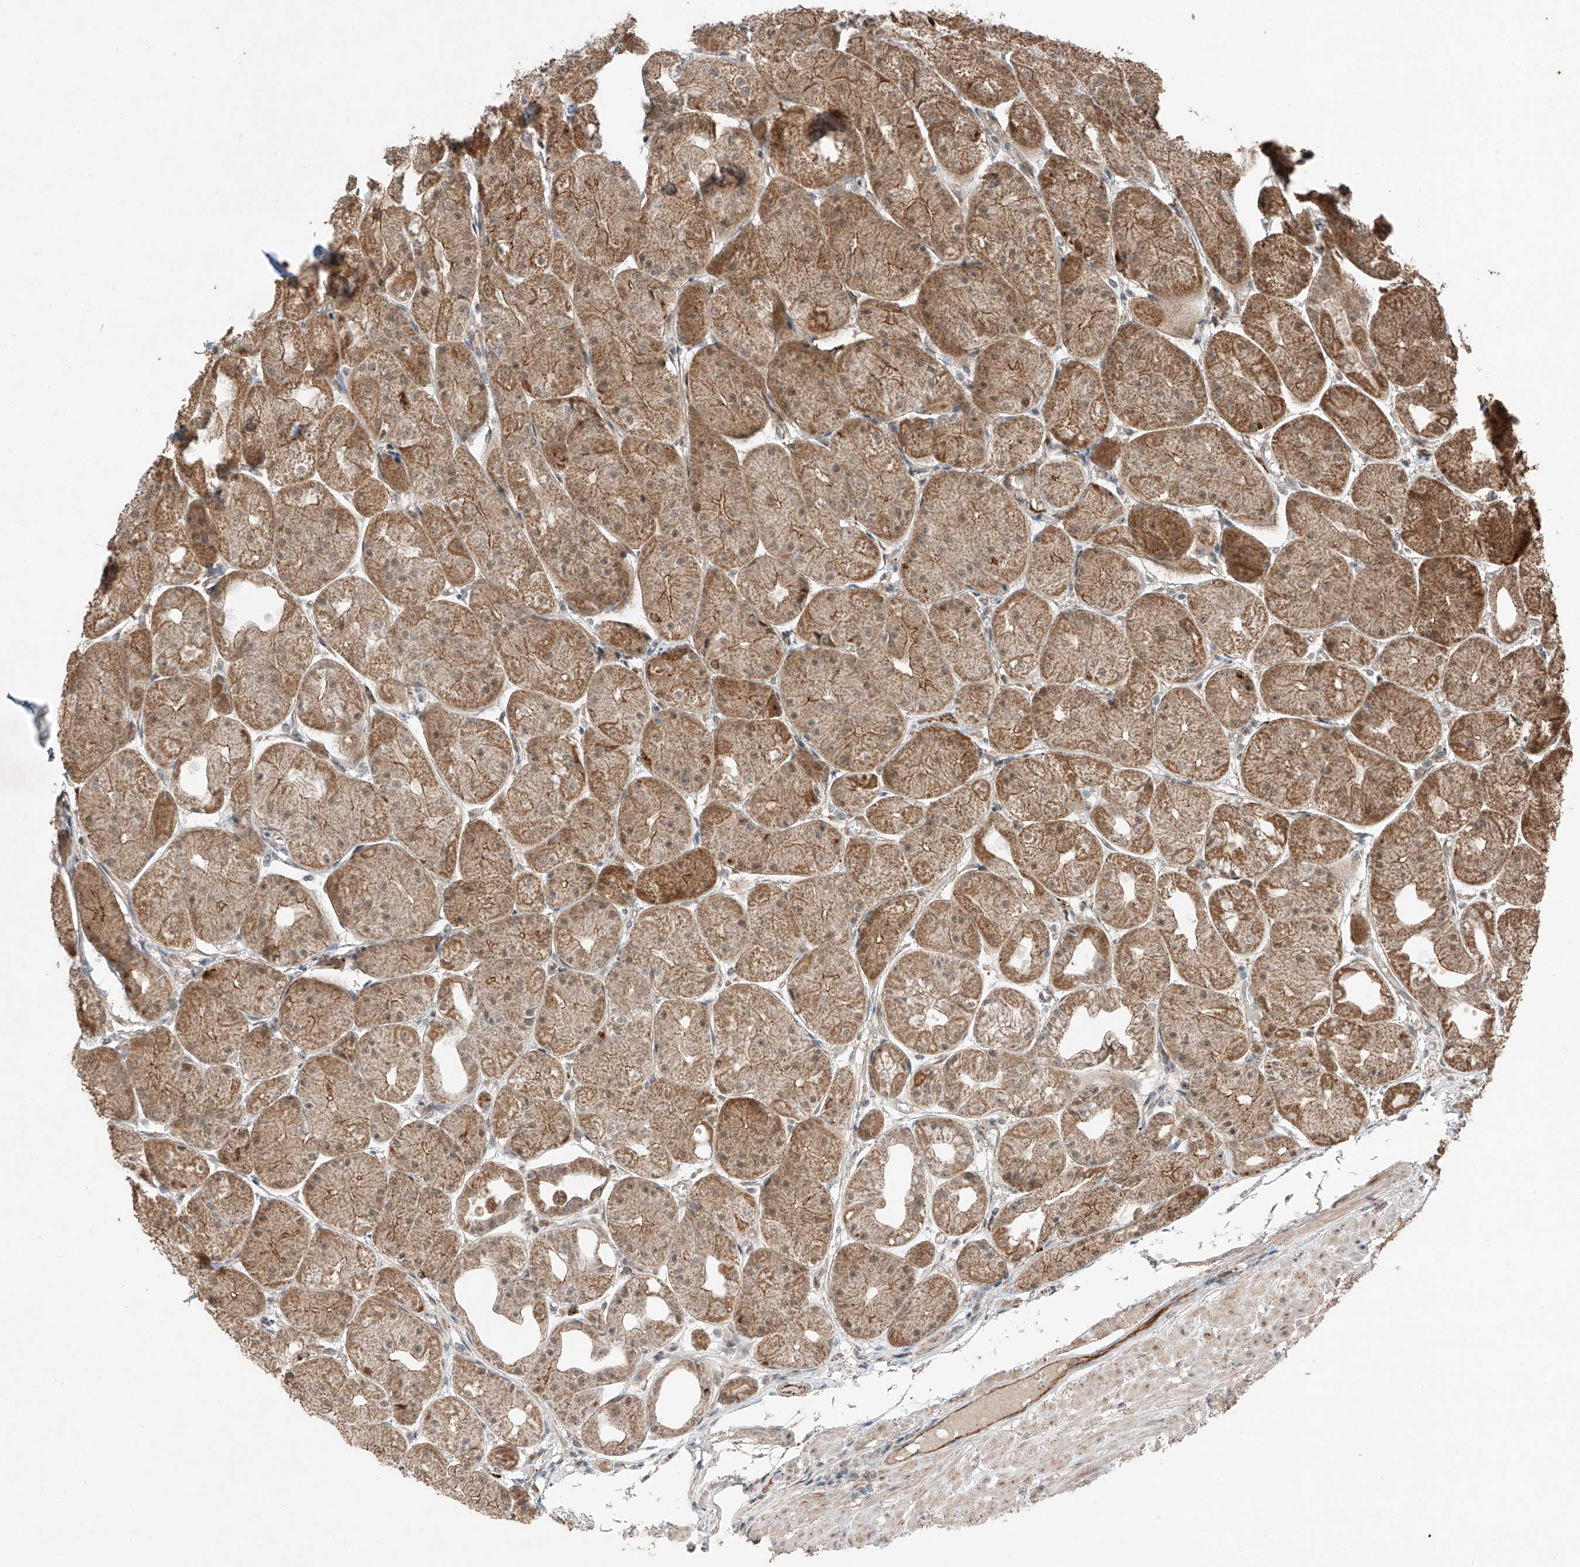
{"staining": {"intensity": "moderate", "quantity": ">75%", "location": "cytoplasmic/membranous"}, "tissue": "stomach", "cell_type": "Glandular cells", "image_type": "normal", "snomed": [{"axis": "morphology", "description": "Normal tissue, NOS"}, {"axis": "topography", "description": "Stomach, upper"}], "caption": "High-power microscopy captured an immunohistochemistry histopathology image of normal stomach, revealing moderate cytoplasmic/membranous expression in about >75% of glandular cells. Nuclei are stained in blue.", "gene": "ZNF620", "patient": {"sex": "male", "age": 72}}